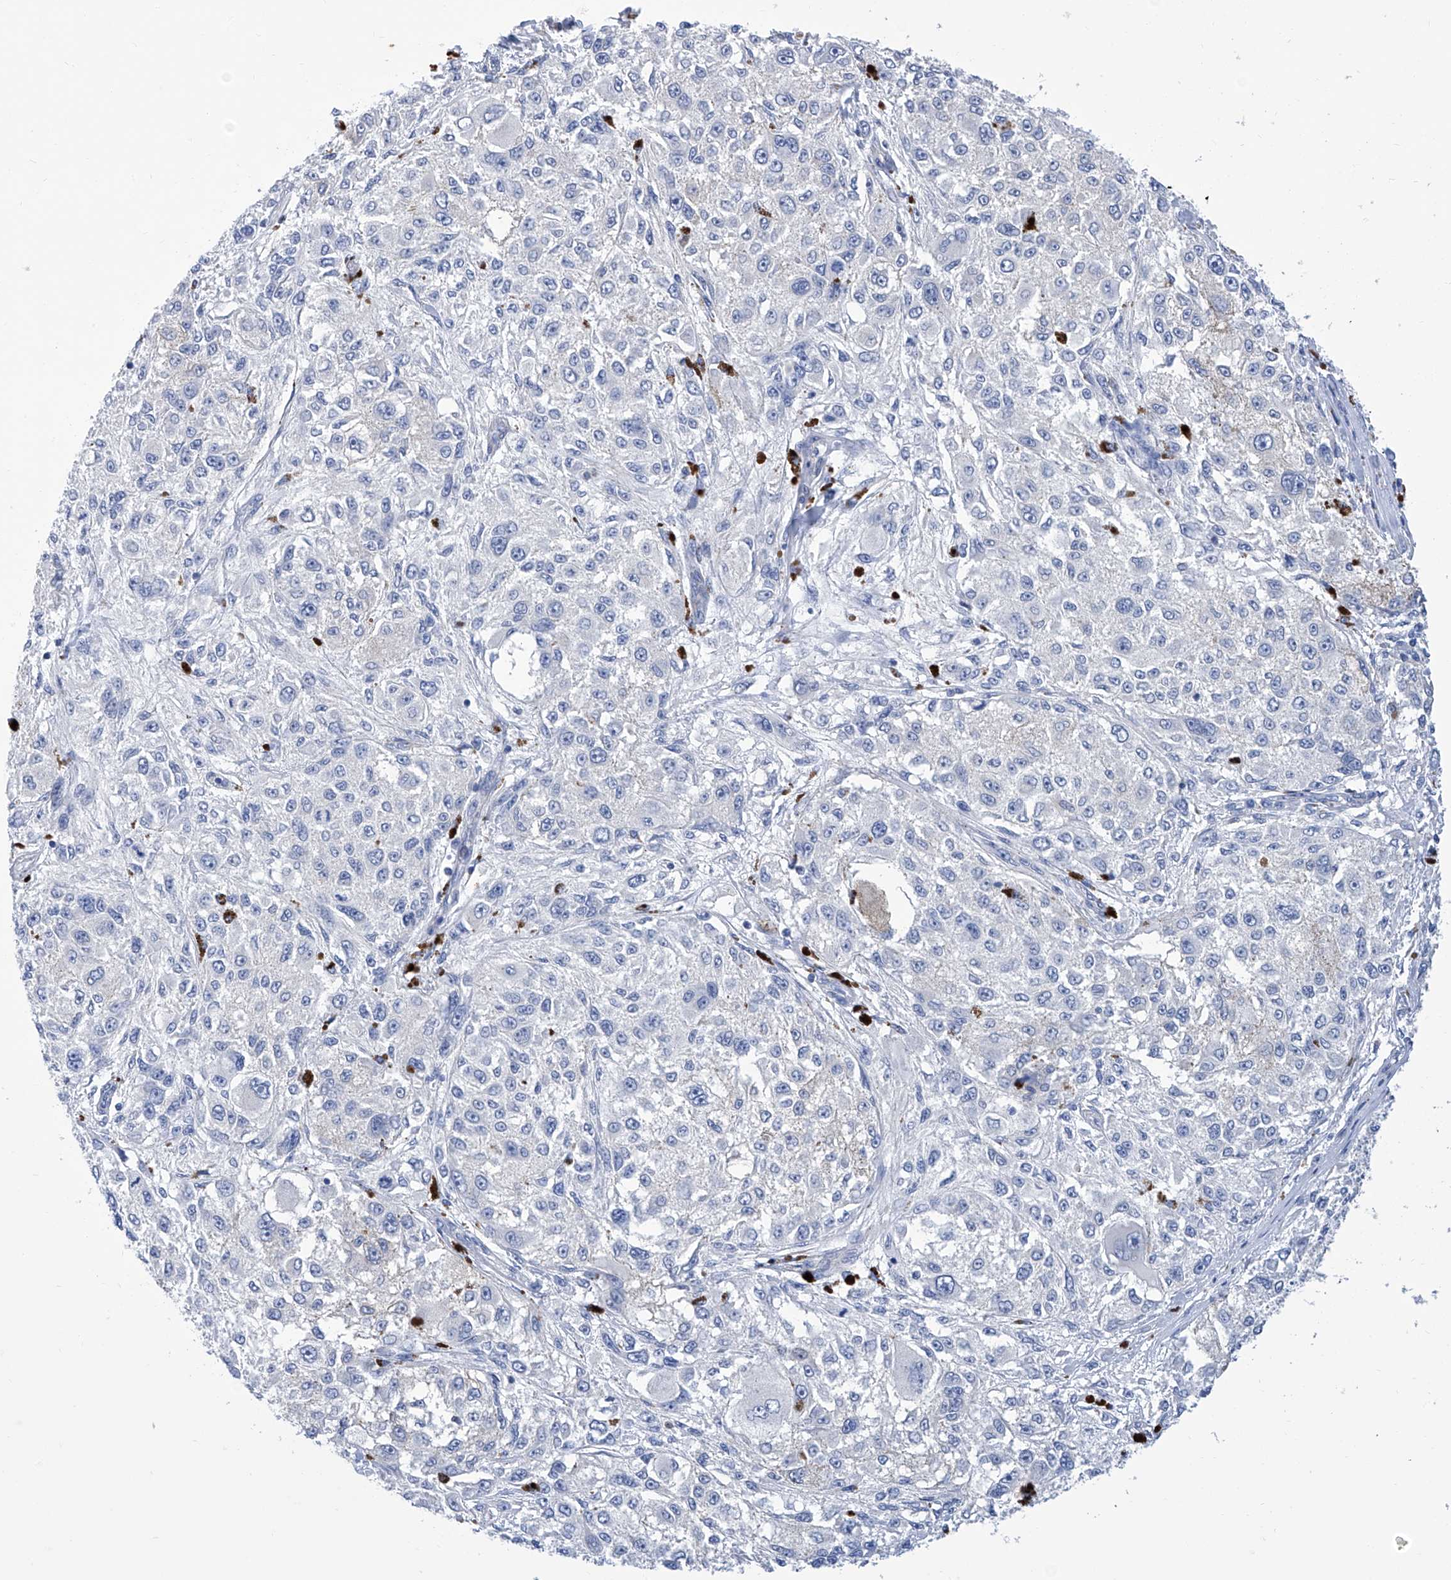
{"staining": {"intensity": "negative", "quantity": "none", "location": "none"}, "tissue": "melanoma", "cell_type": "Tumor cells", "image_type": "cancer", "snomed": [{"axis": "morphology", "description": "Necrosis, NOS"}, {"axis": "morphology", "description": "Malignant melanoma, NOS"}, {"axis": "topography", "description": "Skin"}], "caption": "Immunohistochemistry (IHC) image of human melanoma stained for a protein (brown), which demonstrates no expression in tumor cells.", "gene": "IMPA2", "patient": {"sex": "female", "age": 87}}